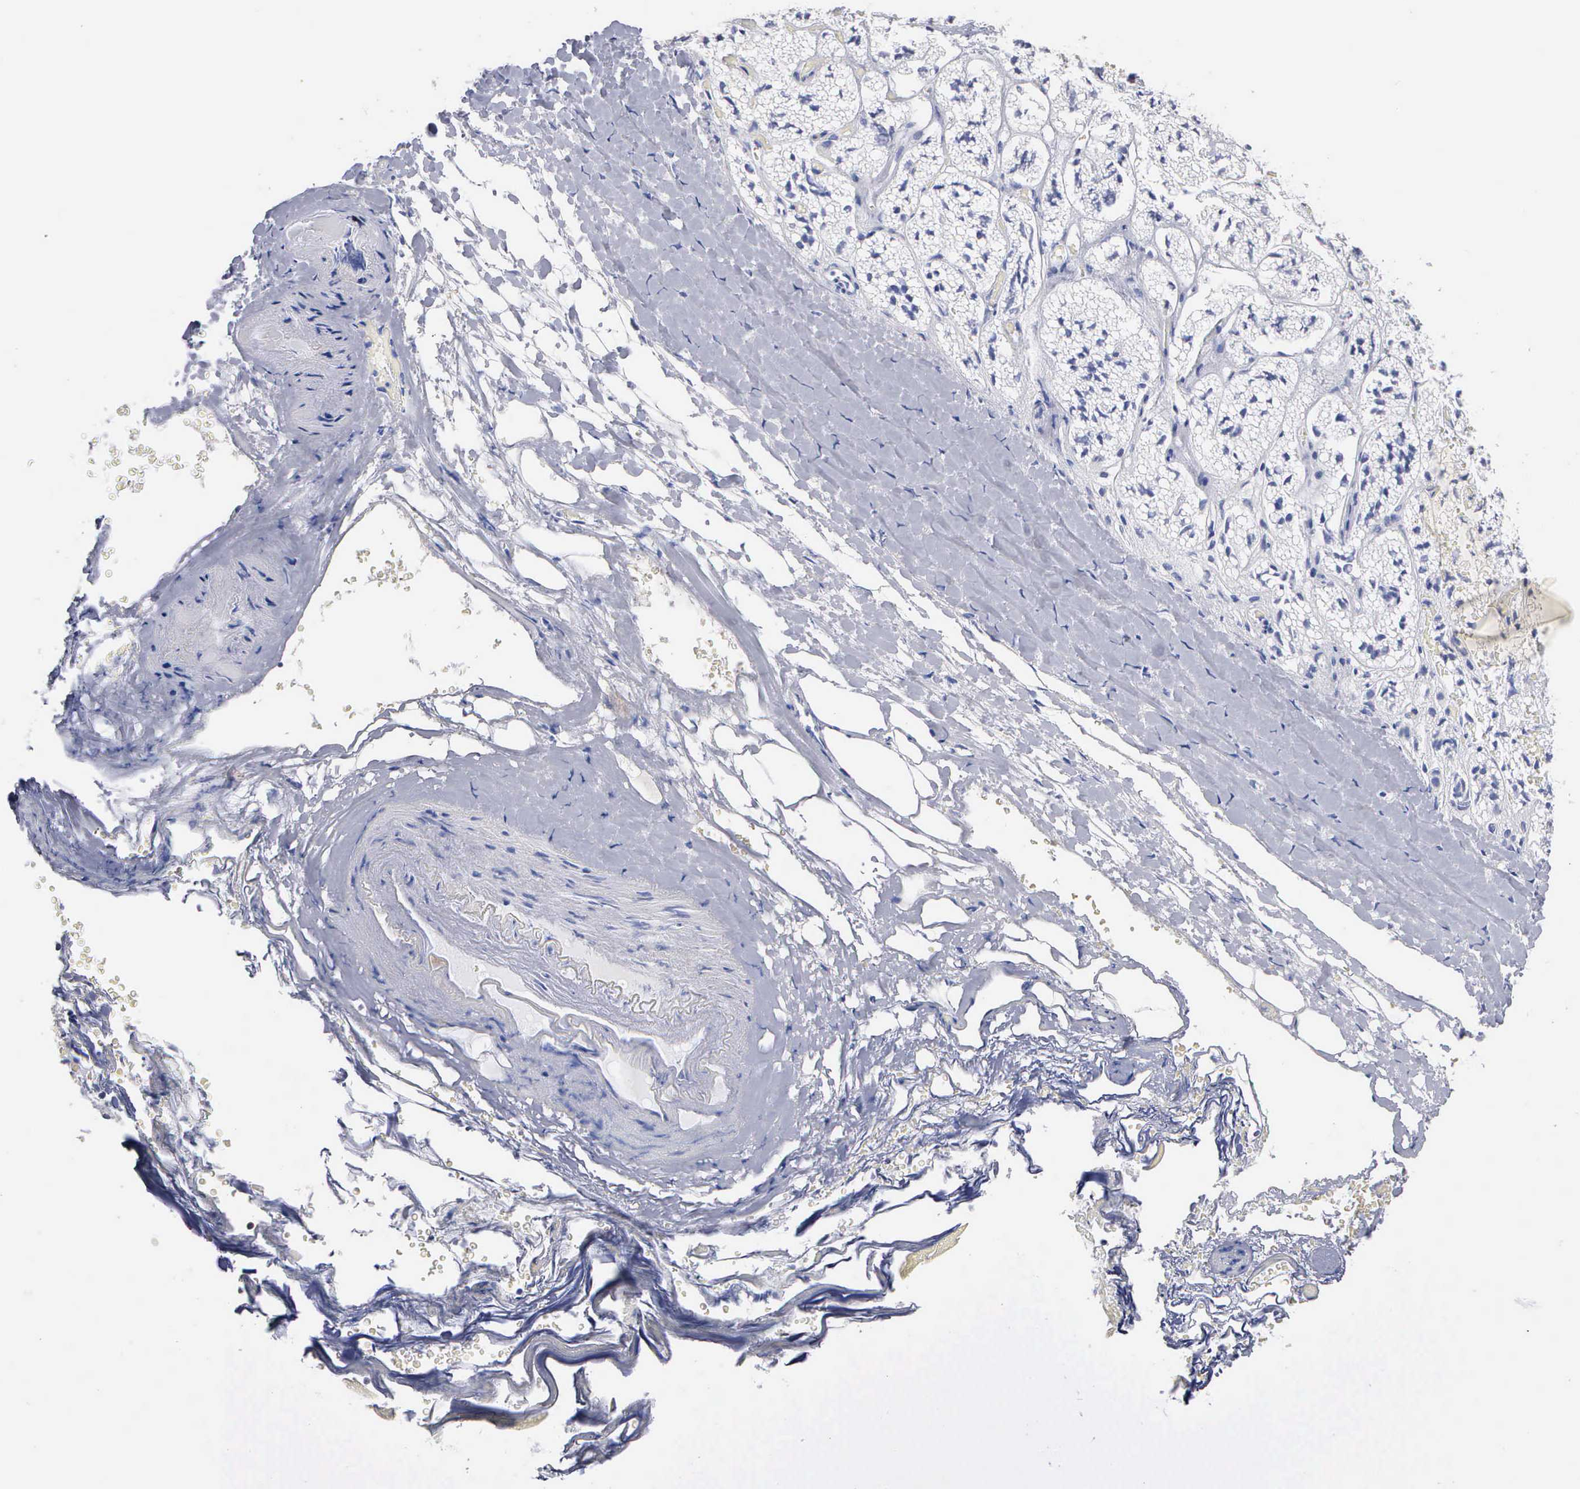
{"staining": {"intensity": "weak", "quantity": "<25%", "location": "nuclear"}, "tissue": "adrenal gland", "cell_type": "Glandular cells", "image_type": "normal", "snomed": [{"axis": "morphology", "description": "Normal tissue, NOS"}, {"axis": "topography", "description": "Adrenal gland"}], "caption": "DAB (3,3'-diaminobenzidine) immunohistochemical staining of benign human adrenal gland demonstrates no significant positivity in glandular cells.", "gene": "KDM6A", "patient": {"sex": "male", "age": 53}}